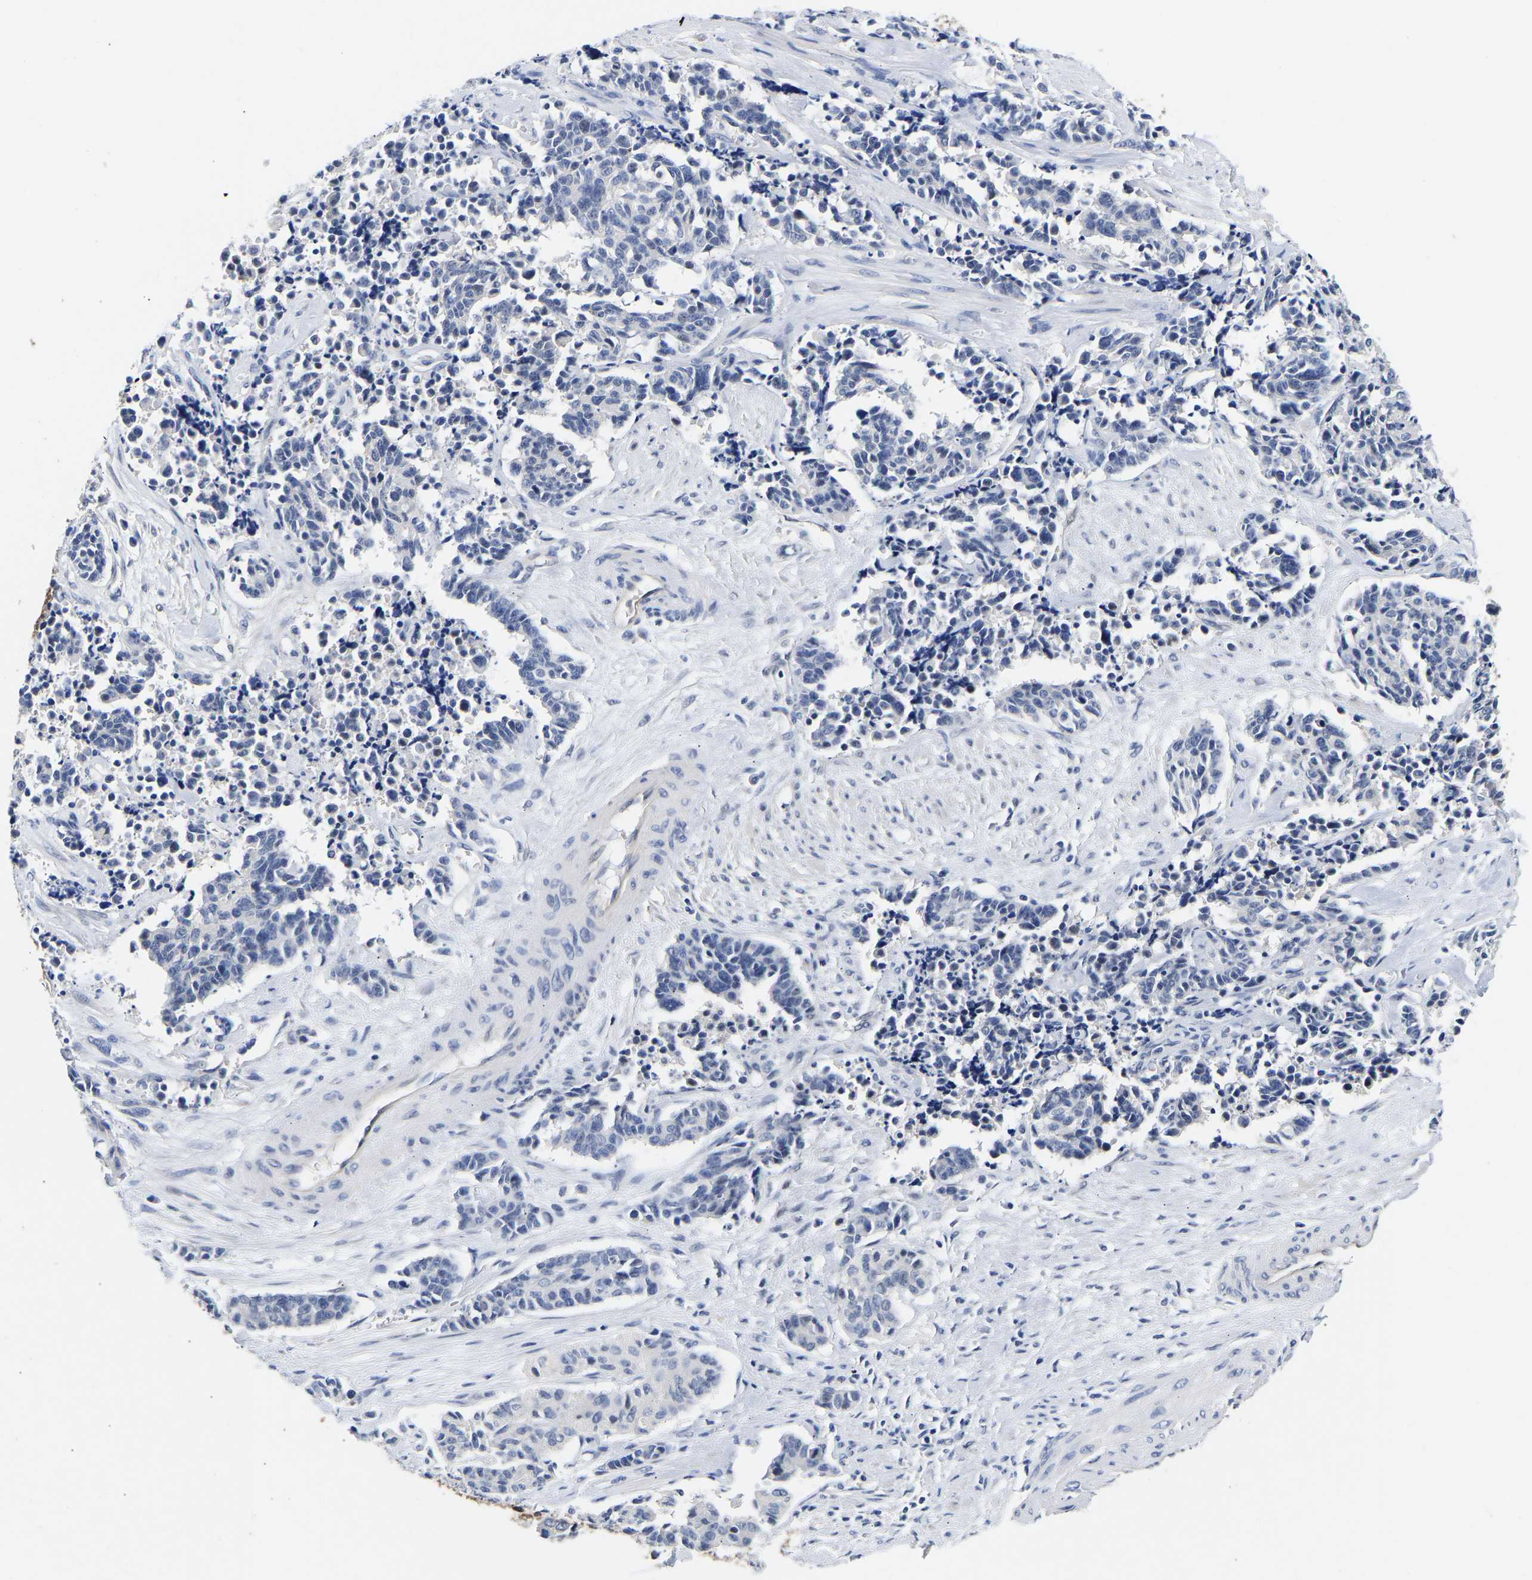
{"staining": {"intensity": "negative", "quantity": "none", "location": "none"}, "tissue": "cervical cancer", "cell_type": "Tumor cells", "image_type": "cancer", "snomed": [{"axis": "morphology", "description": "Squamous cell carcinoma, NOS"}, {"axis": "topography", "description": "Cervix"}], "caption": "DAB immunohistochemical staining of cervical cancer (squamous cell carcinoma) exhibits no significant staining in tumor cells.", "gene": "CCDC6", "patient": {"sex": "female", "age": 35}}